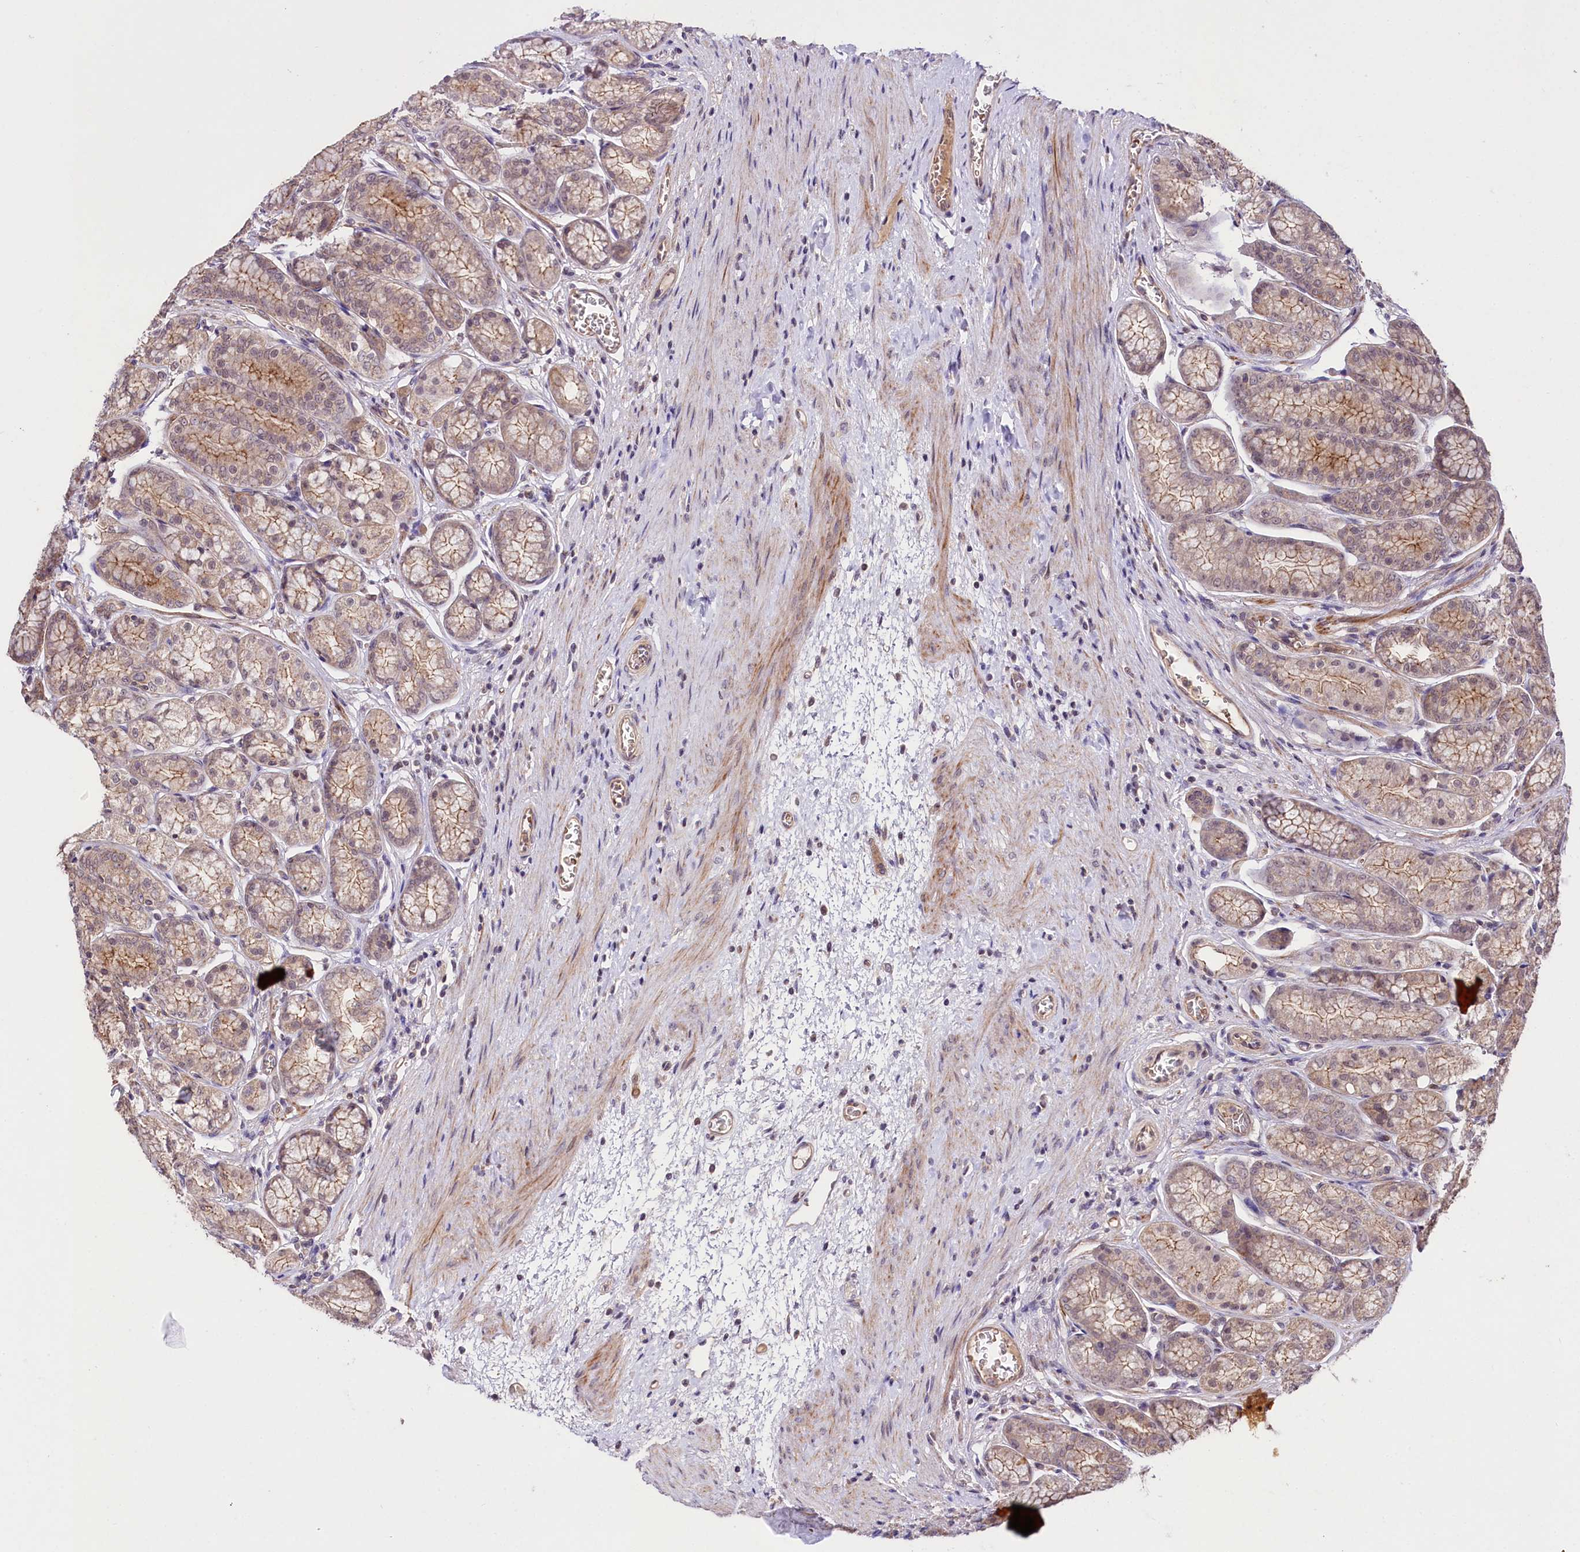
{"staining": {"intensity": "moderate", "quantity": "25%-75%", "location": "cytoplasmic/membranous"}, "tissue": "stomach", "cell_type": "Glandular cells", "image_type": "normal", "snomed": [{"axis": "morphology", "description": "Normal tissue, NOS"}, {"axis": "morphology", "description": "Adenocarcinoma, NOS"}, {"axis": "morphology", "description": "Adenocarcinoma, High grade"}, {"axis": "topography", "description": "Stomach, upper"}, {"axis": "topography", "description": "Stomach"}], "caption": "Glandular cells show medium levels of moderate cytoplasmic/membranous positivity in about 25%-75% of cells in unremarkable human stomach.", "gene": "TAFAZZIN", "patient": {"sex": "female", "age": 65}}